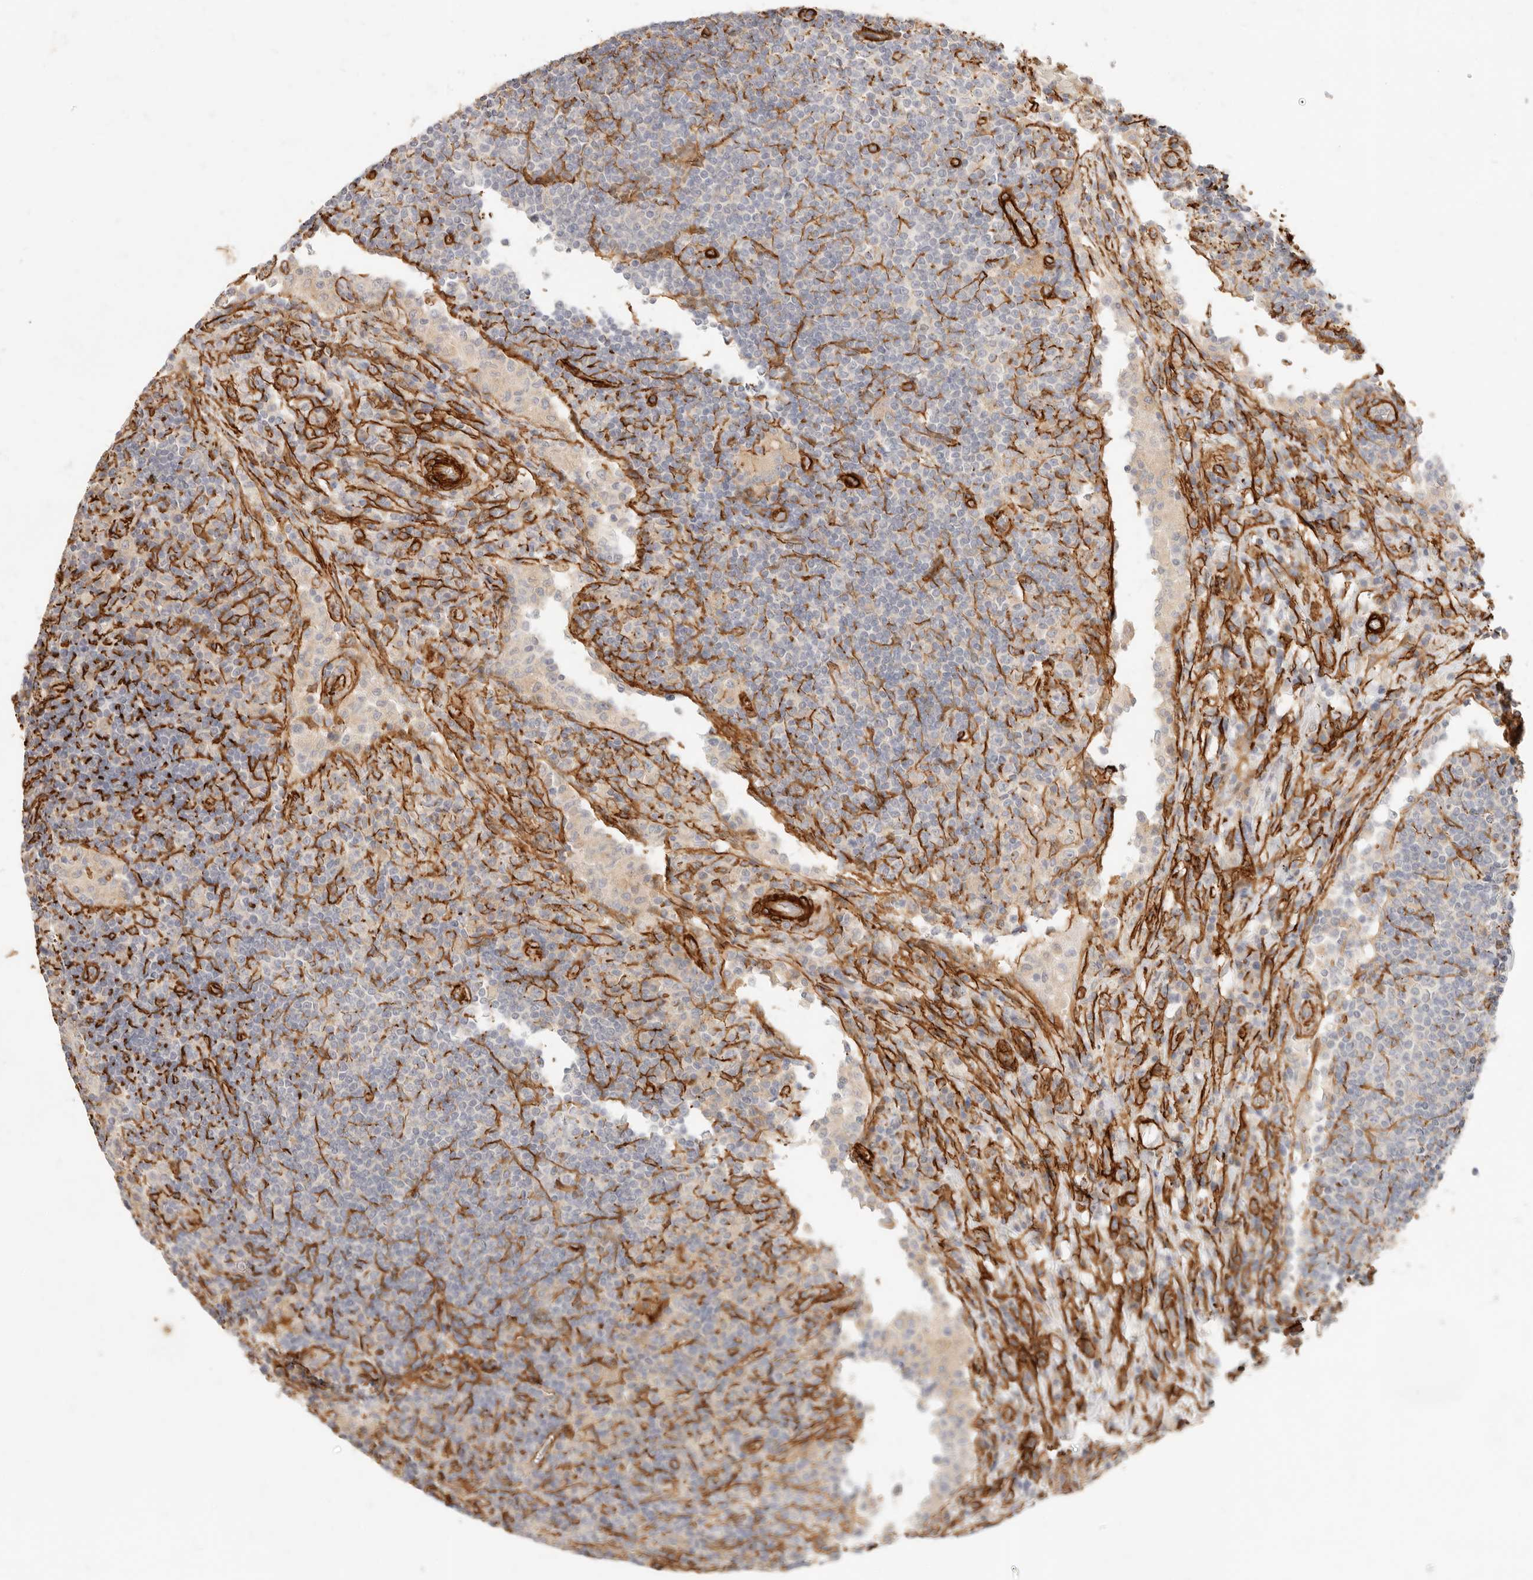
{"staining": {"intensity": "weak", "quantity": "<25%", "location": "cytoplasmic/membranous"}, "tissue": "lymph node", "cell_type": "Germinal center cells", "image_type": "normal", "snomed": [{"axis": "morphology", "description": "Normal tissue, NOS"}, {"axis": "topography", "description": "Lymph node"}], "caption": "This is an immunohistochemistry micrograph of benign lymph node. There is no staining in germinal center cells.", "gene": "TMTC2", "patient": {"sex": "female", "age": 53}}